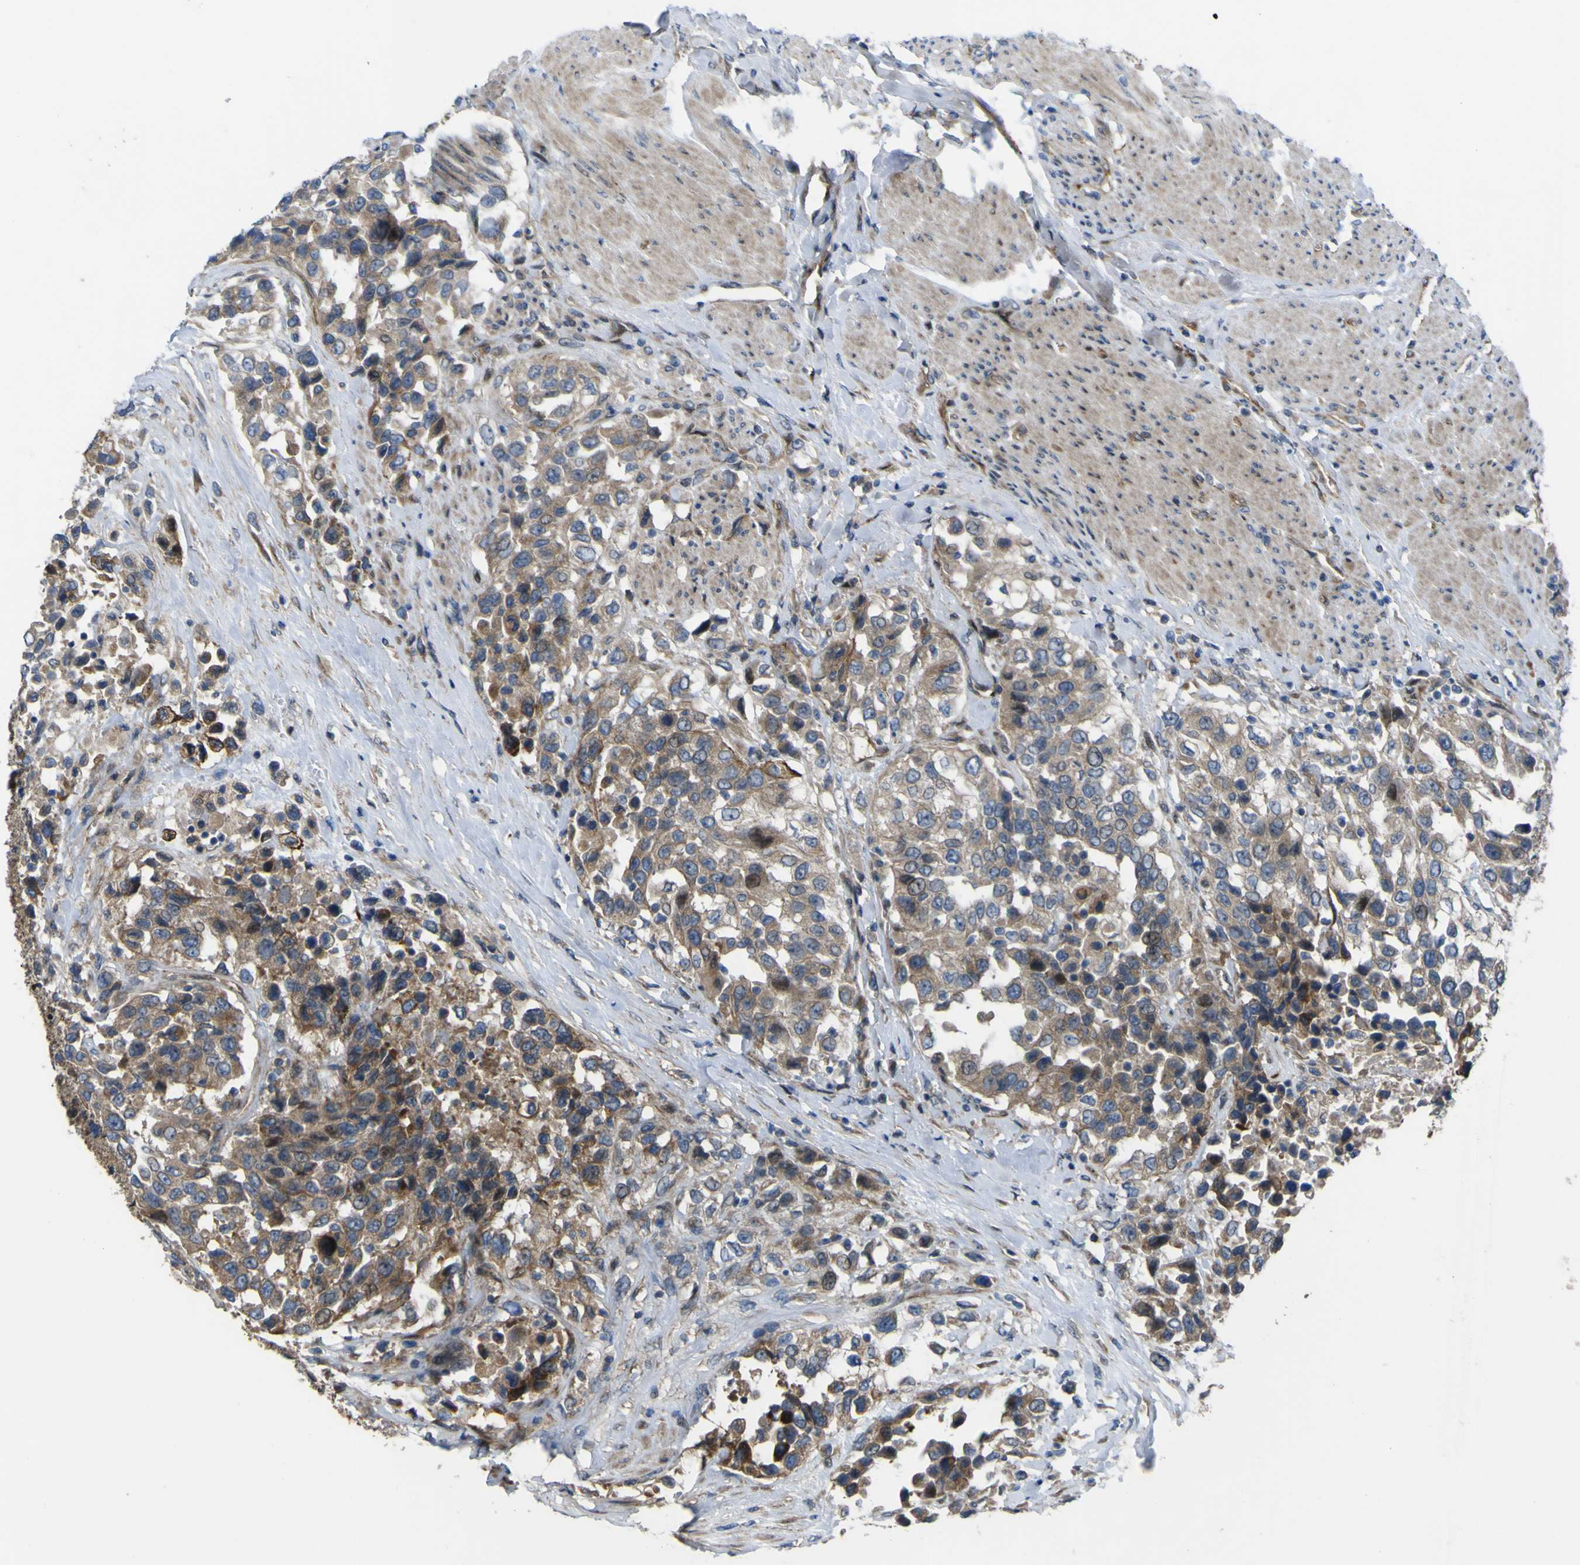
{"staining": {"intensity": "moderate", "quantity": ">75%", "location": "cytoplasmic/membranous"}, "tissue": "urothelial cancer", "cell_type": "Tumor cells", "image_type": "cancer", "snomed": [{"axis": "morphology", "description": "Urothelial carcinoma, High grade"}, {"axis": "topography", "description": "Urinary bladder"}], "caption": "Urothelial carcinoma (high-grade) stained for a protein (brown) displays moderate cytoplasmic/membranous positive staining in about >75% of tumor cells.", "gene": "FBXO30", "patient": {"sex": "female", "age": 80}}